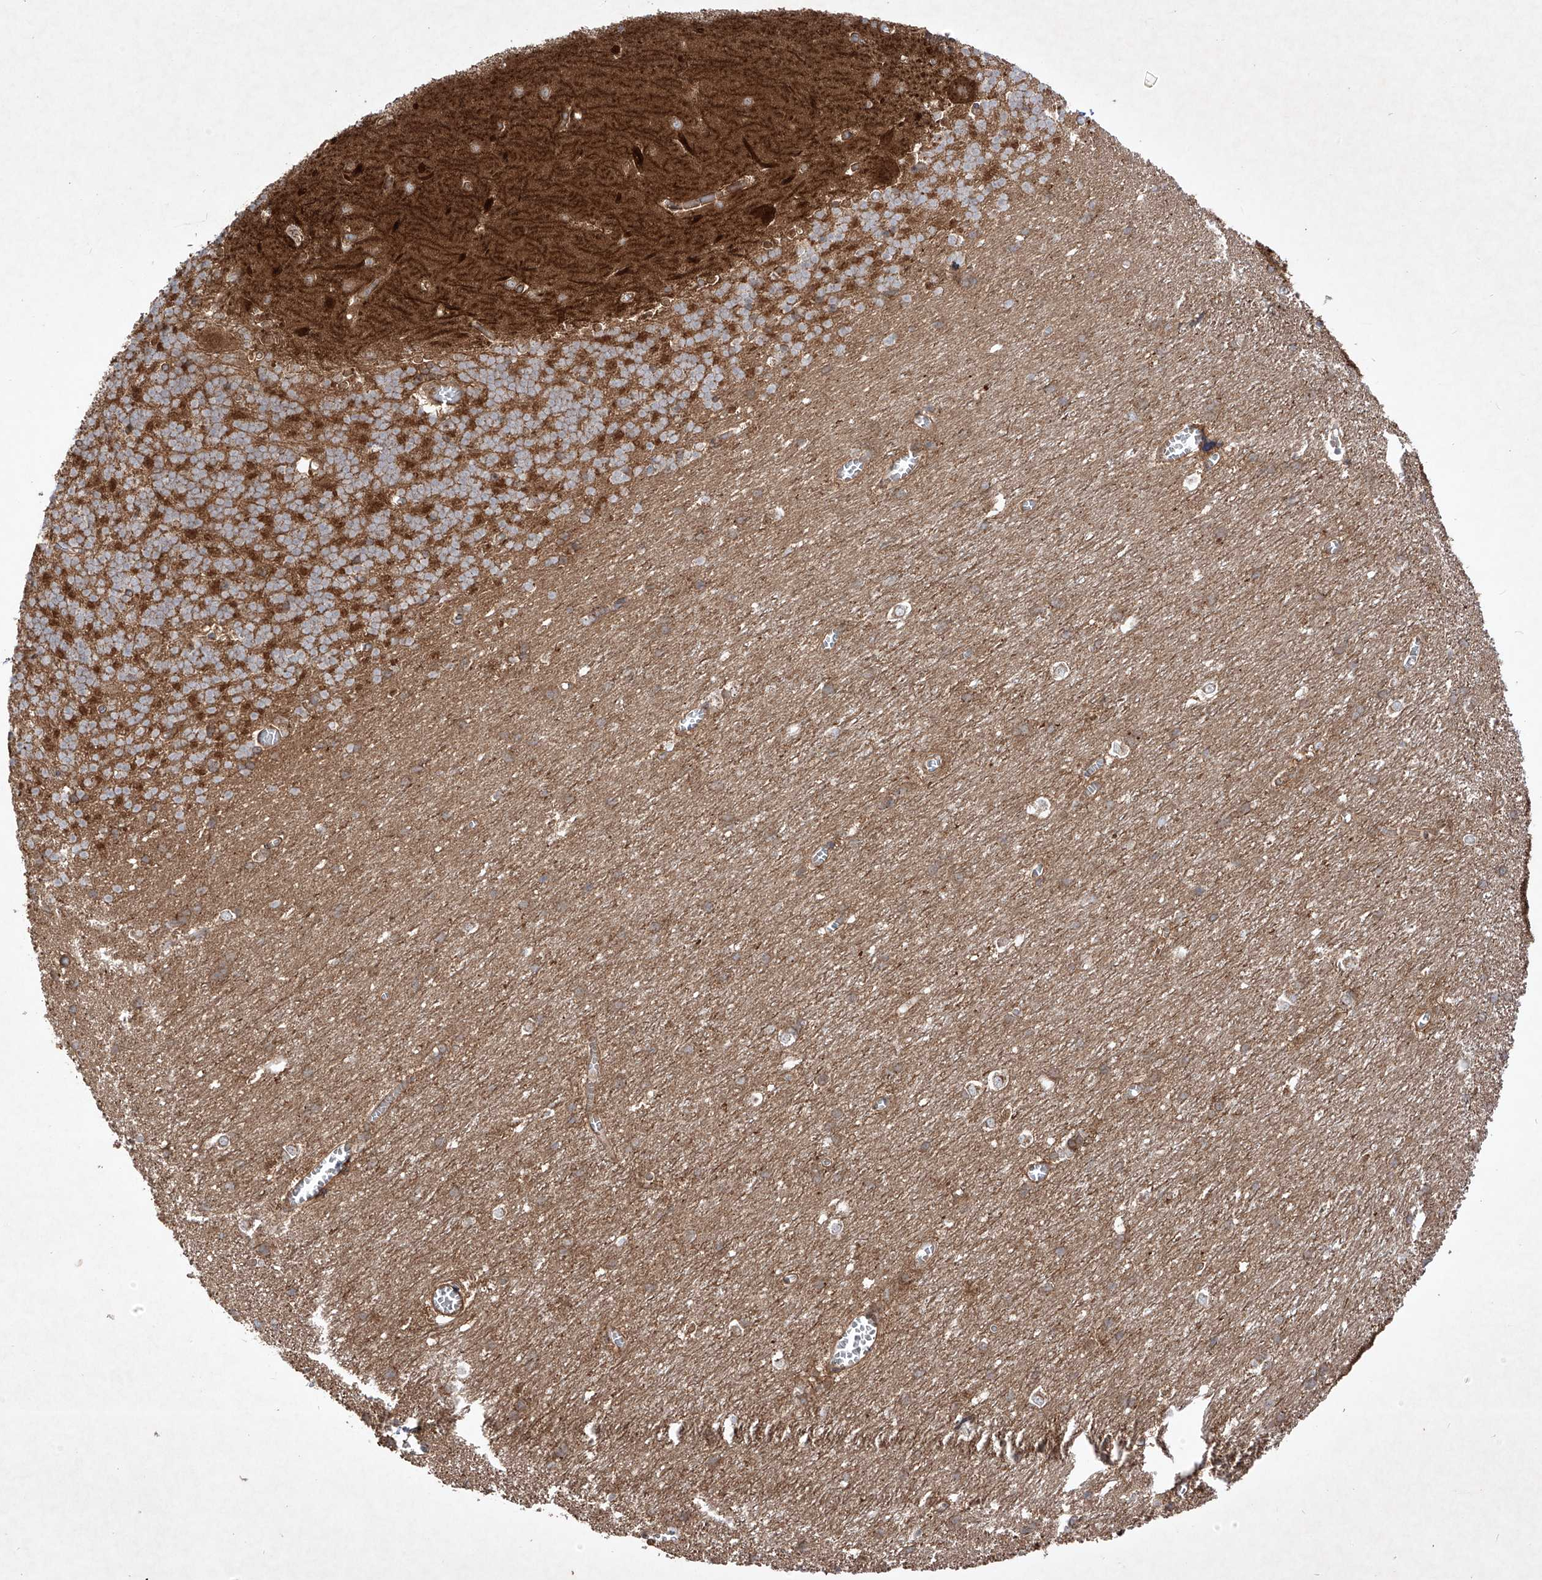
{"staining": {"intensity": "moderate", "quantity": ">75%", "location": "cytoplasmic/membranous"}, "tissue": "cerebellum", "cell_type": "Cells in granular layer", "image_type": "normal", "snomed": [{"axis": "morphology", "description": "Normal tissue, NOS"}, {"axis": "topography", "description": "Cerebellum"}], "caption": "Protein expression analysis of normal cerebellum exhibits moderate cytoplasmic/membranous staining in about >75% of cells in granular layer. Nuclei are stained in blue.", "gene": "YKT6", "patient": {"sex": "male", "age": 37}}